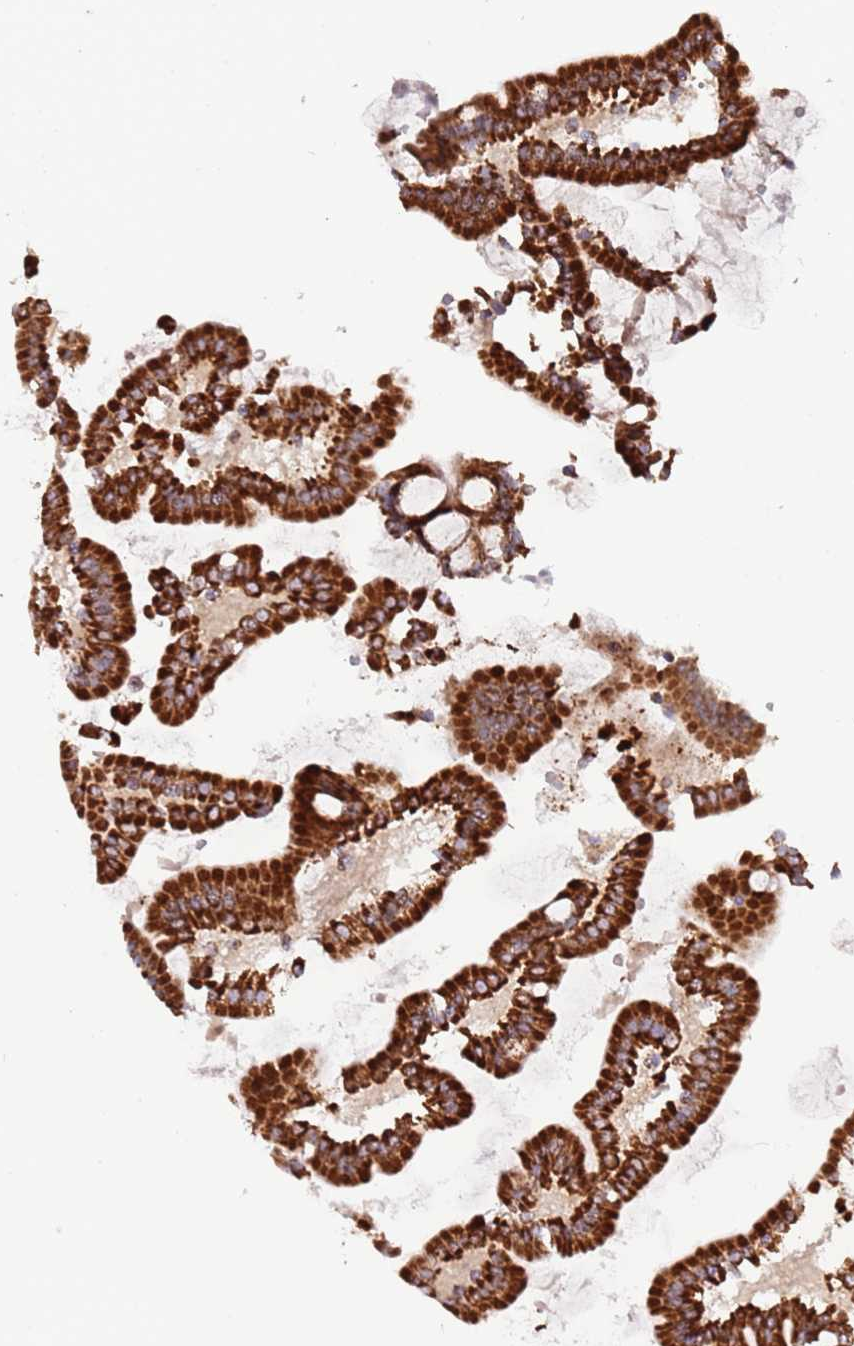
{"staining": {"intensity": "strong", "quantity": ">75%", "location": "cytoplasmic/membranous"}, "tissue": "duodenum", "cell_type": "Glandular cells", "image_type": "normal", "snomed": [{"axis": "morphology", "description": "Normal tissue, NOS"}, {"axis": "topography", "description": "Duodenum"}], "caption": "Immunohistochemical staining of benign duodenum shows high levels of strong cytoplasmic/membranous staining in approximately >75% of glandular cells.", "gene": "ATP5PD", "patient": {"sex": "male", "age": 55}}